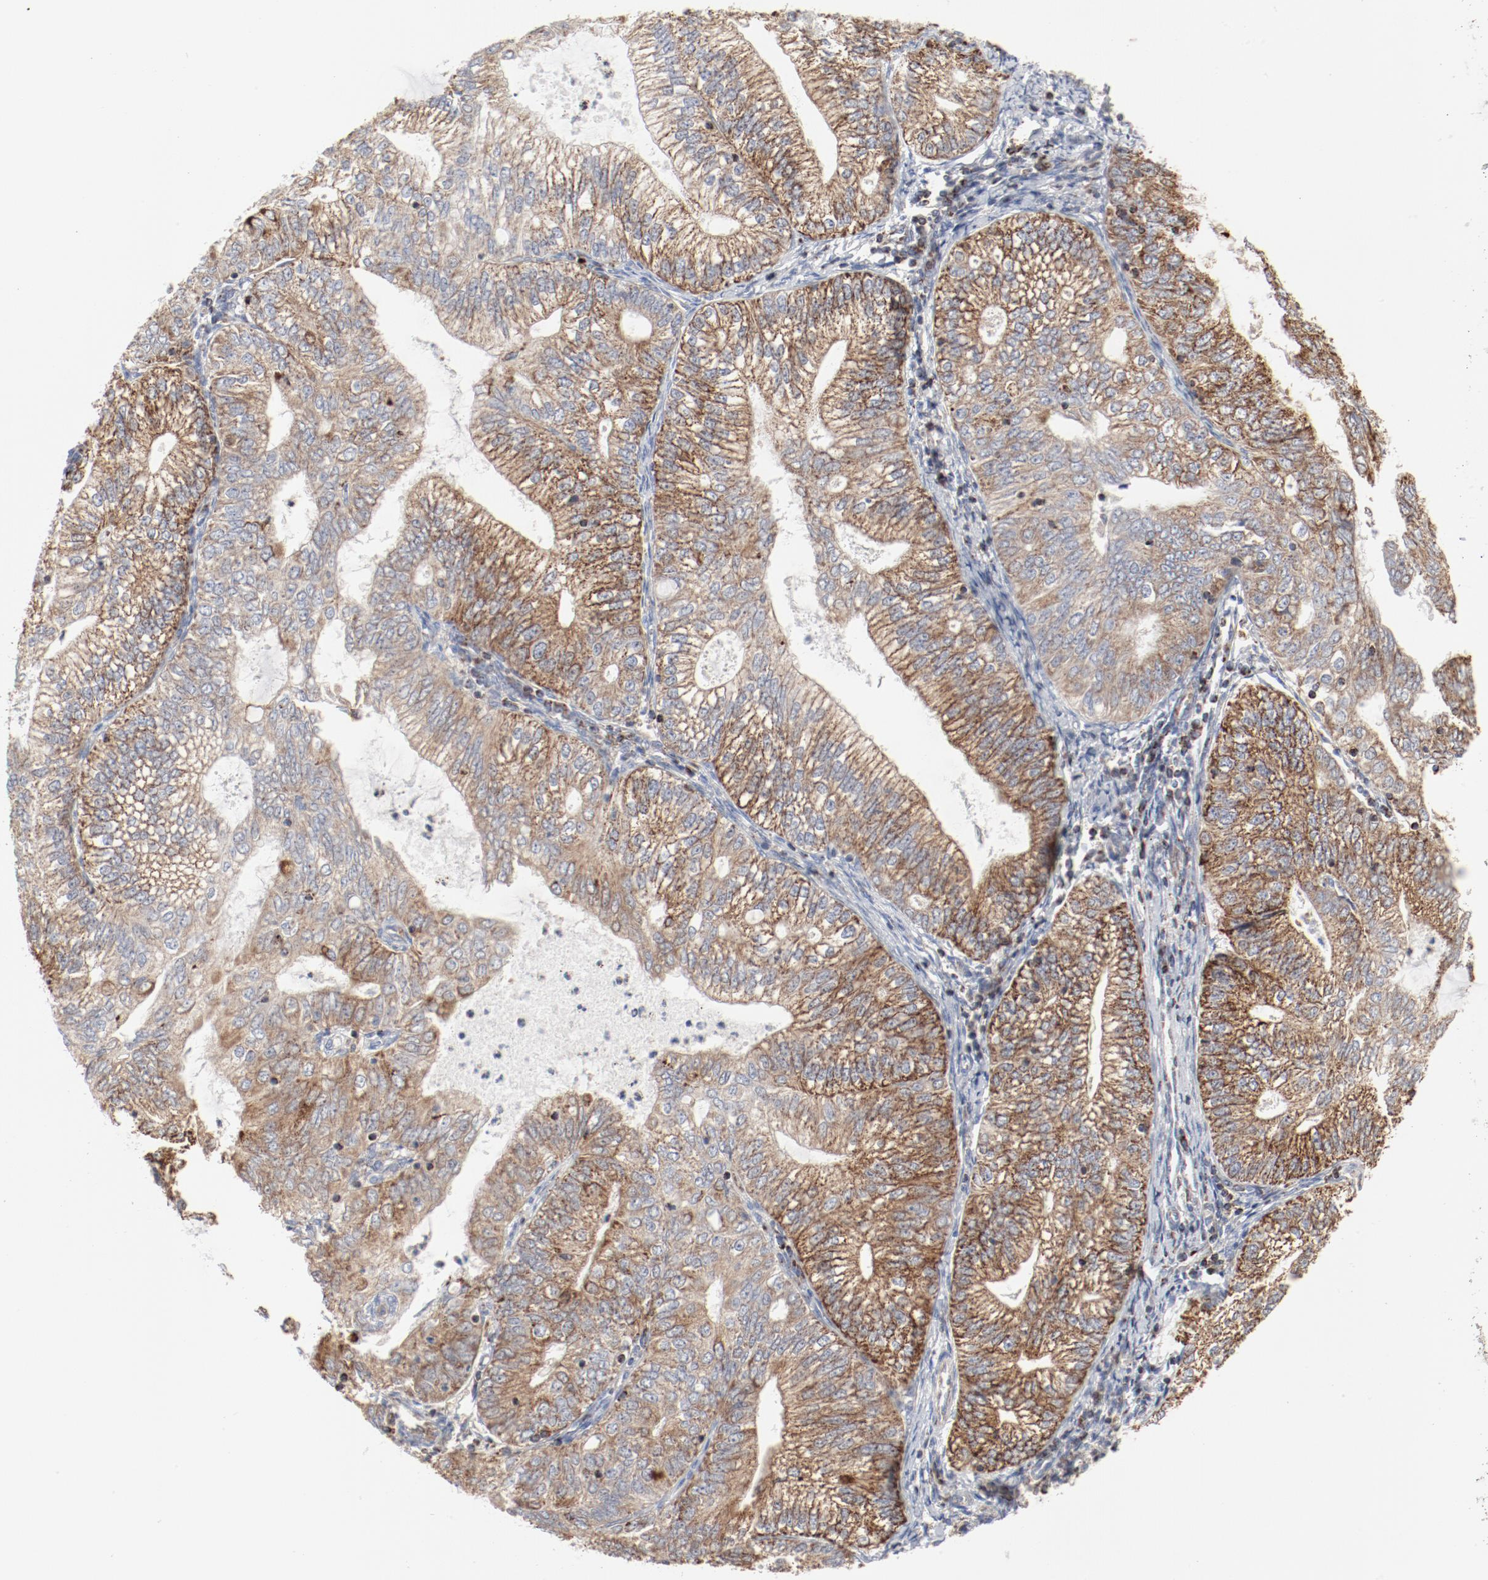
{"staining": {"intensity": "weak", "quantity": ">75%", "location": "cytoplasmic/membranous"}, "tissue": "endometrial cancer", "cell_type": "Tumor cells", "image_type": "cancer", "snomed": [{"axis": "morphology", "description": "Adenocarcinoma, NOS"}, {"axis": "topography", "description": "Endometrium"}], "caption": "Endometrial cancer stained with IHC demonstrates weak cytoplasmic/membranous staining in about >75% of tumor cells.", "gene": "SETD3", "patient": {"sex": "female", "age": 69}}